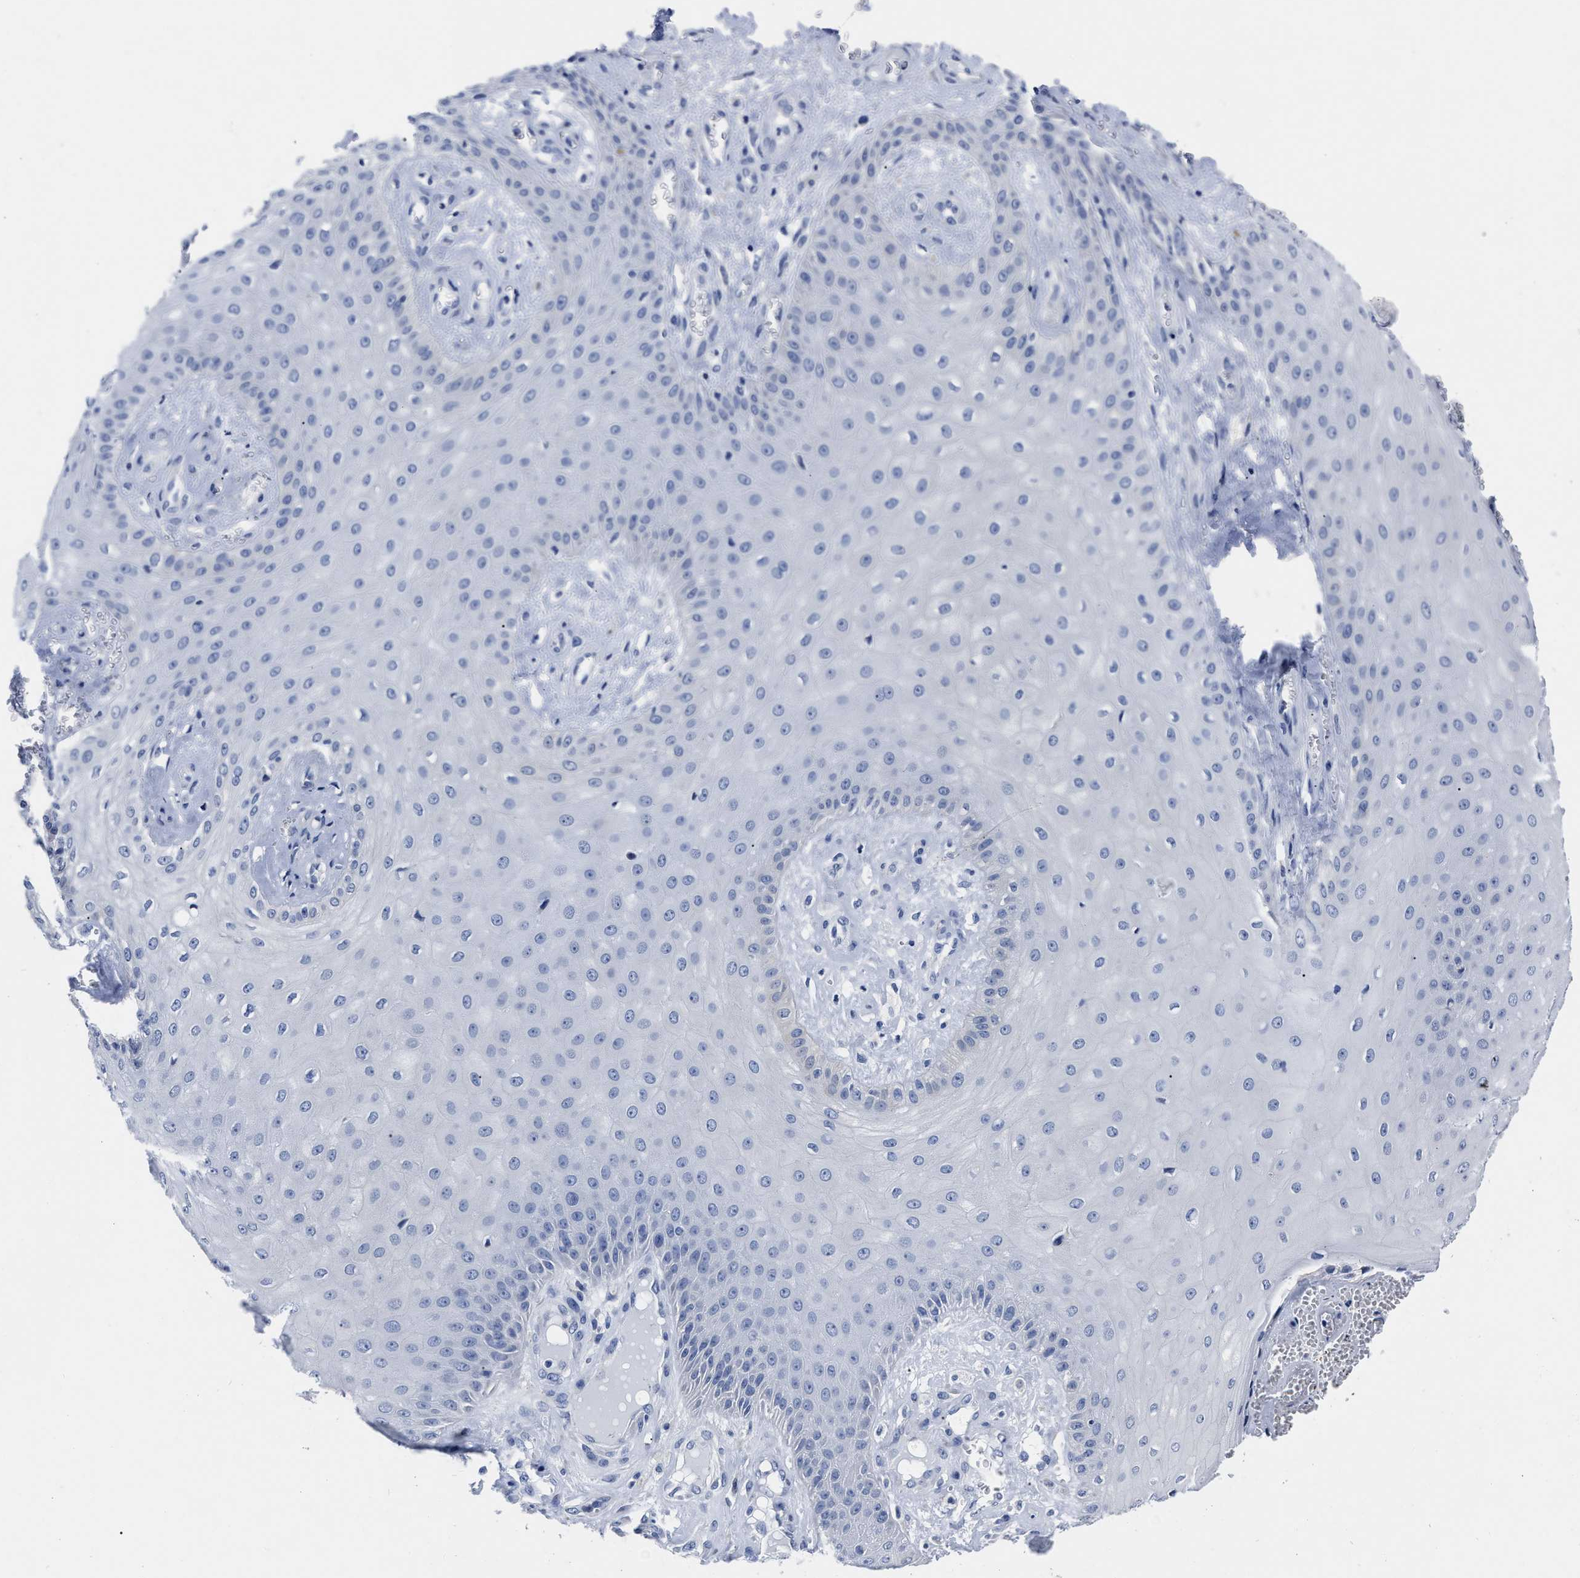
{"staining": {"intensity": "negative", "quantity": "none", "location": "none"}, "tissue": "skin cancer", "cell_type": "Tumor cells", "image_type": "cancer", "snomed": [{"axis": "morphology", "description": "Squamous cell carcinoma, NOS"}, {"axis": "topography", "description": "Skin"}], "caption": "Immunohistochemistry micrograph of human skin cancer (squamous cell carcinoma) stained for a protein (brown), which exhibits no positivity in tumor cells.", "gene": "MOV10L1", "patient": {"sex": "male", "age": 74}}